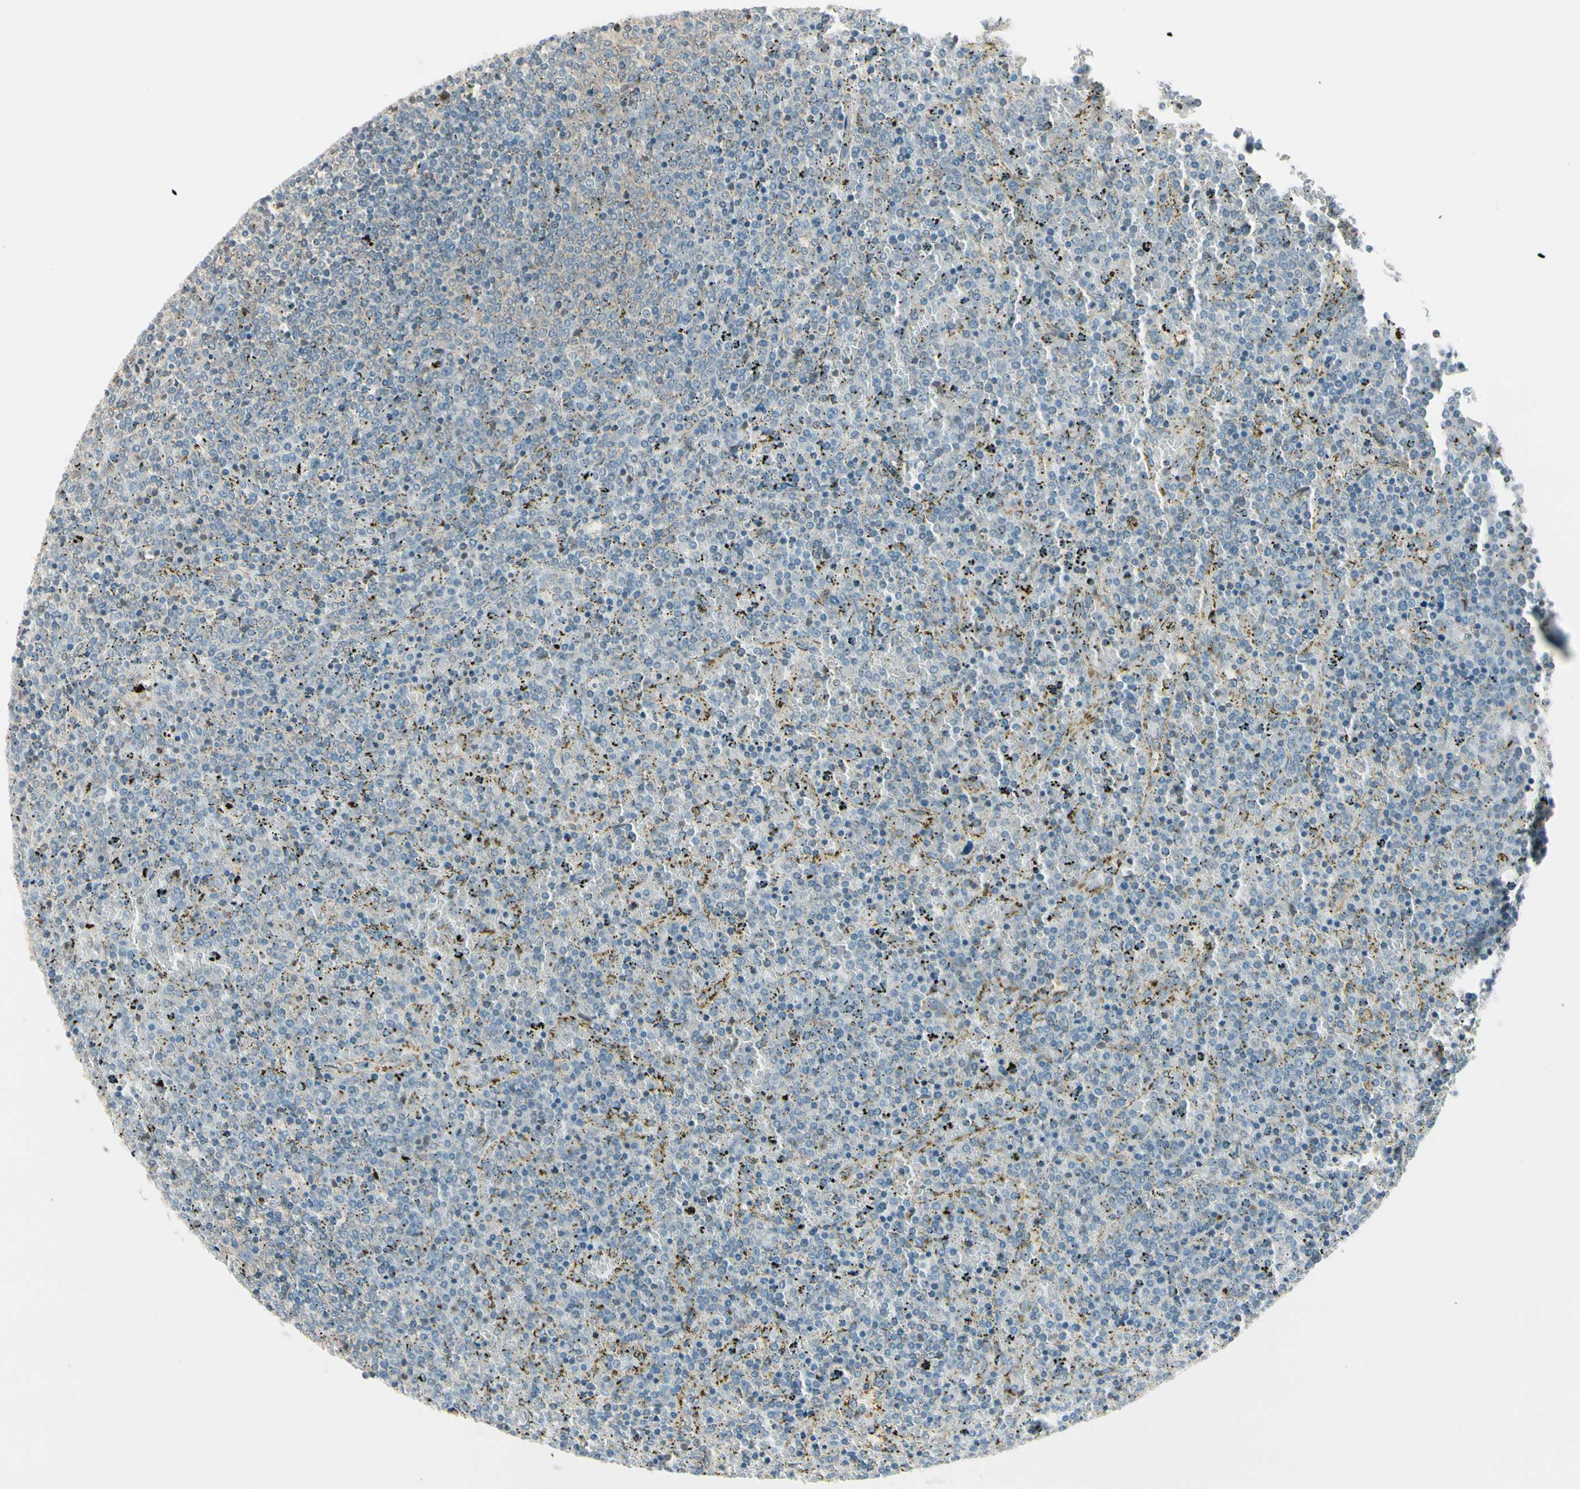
{"staining": {"intensity": "weak", "quantity": "<25%", "location": "cytoplasmic/membranous"}, "tissue": "lymphoma", "cell_type": "Tumor cells", "image_type": "cancer", "snomed": [{"axis": "morphology", "description": "Malignant lymphoma, non-Hodgkin's type, Low grade"}, {"axis": "topography", "description": "Spleen"}], "caption": "Immunohistochemical staining of malignant lymphoma, non-Hodgkin's type (low-grade) demonstrates no significant positivity in tumor cells.", "gene": "MANSC1", "patient": {"sex": "female", "age": 77}}